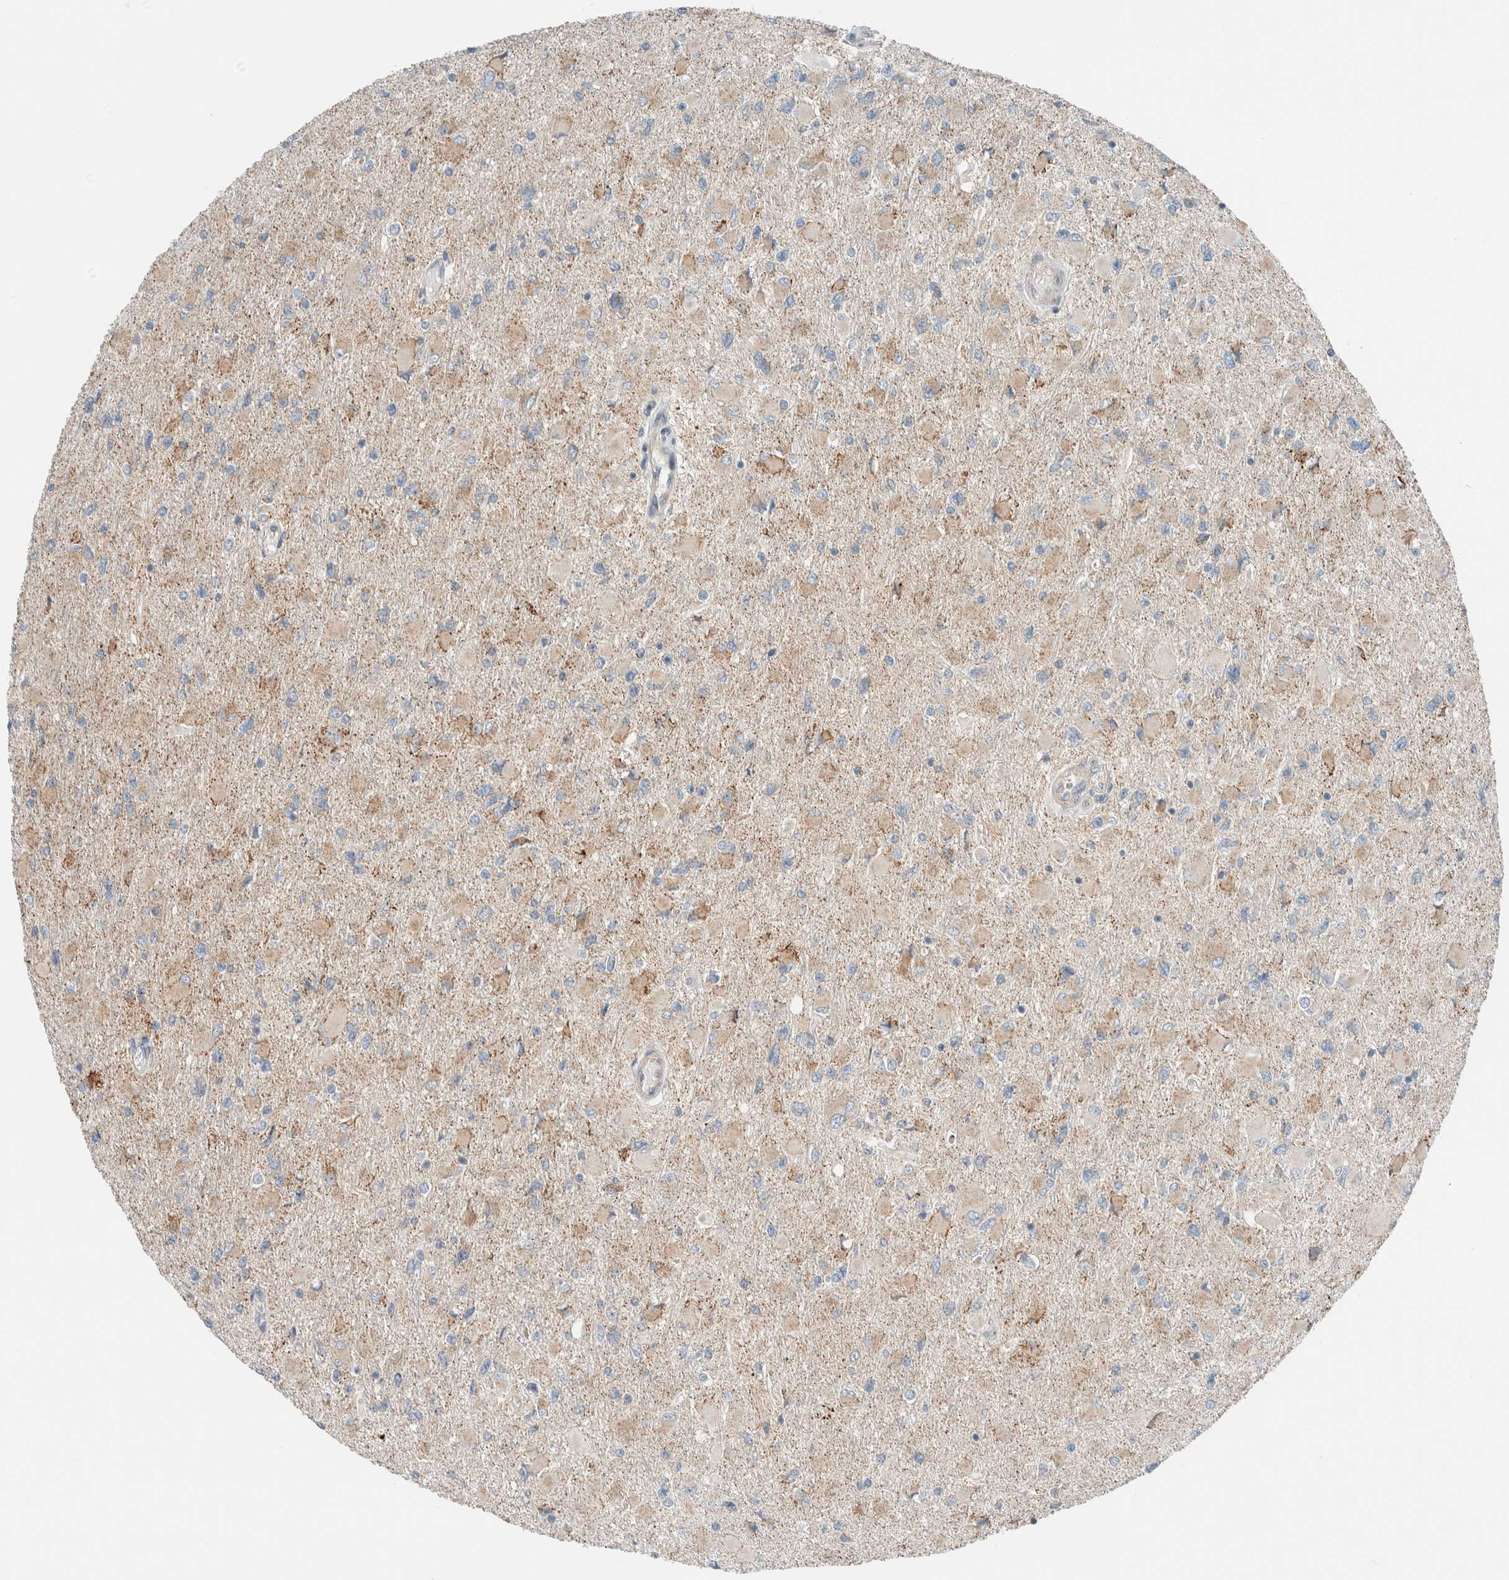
{"staining": {"intensity": "weak", "quantity": "25%-75%", "location": "cytoplasmic/membranous"}, "tissue": "glioma", "cell_type": "Tumor cells", "image_type": "cancer", "snomed": [{"axis": "morphology", "description": "Glioma, malignant, High grade"}, {"axis": "topography", "description": "Cerebral cortex"}], "caption": "There is low levels of weak cytoplasmic/membranous expression in tumor cells of malignant high-grade glioma, as demonstrated by immunohistochemical staining (brown color).", "gene": "SLFN12L", "patient": {"sex": "female", "age": 36}}